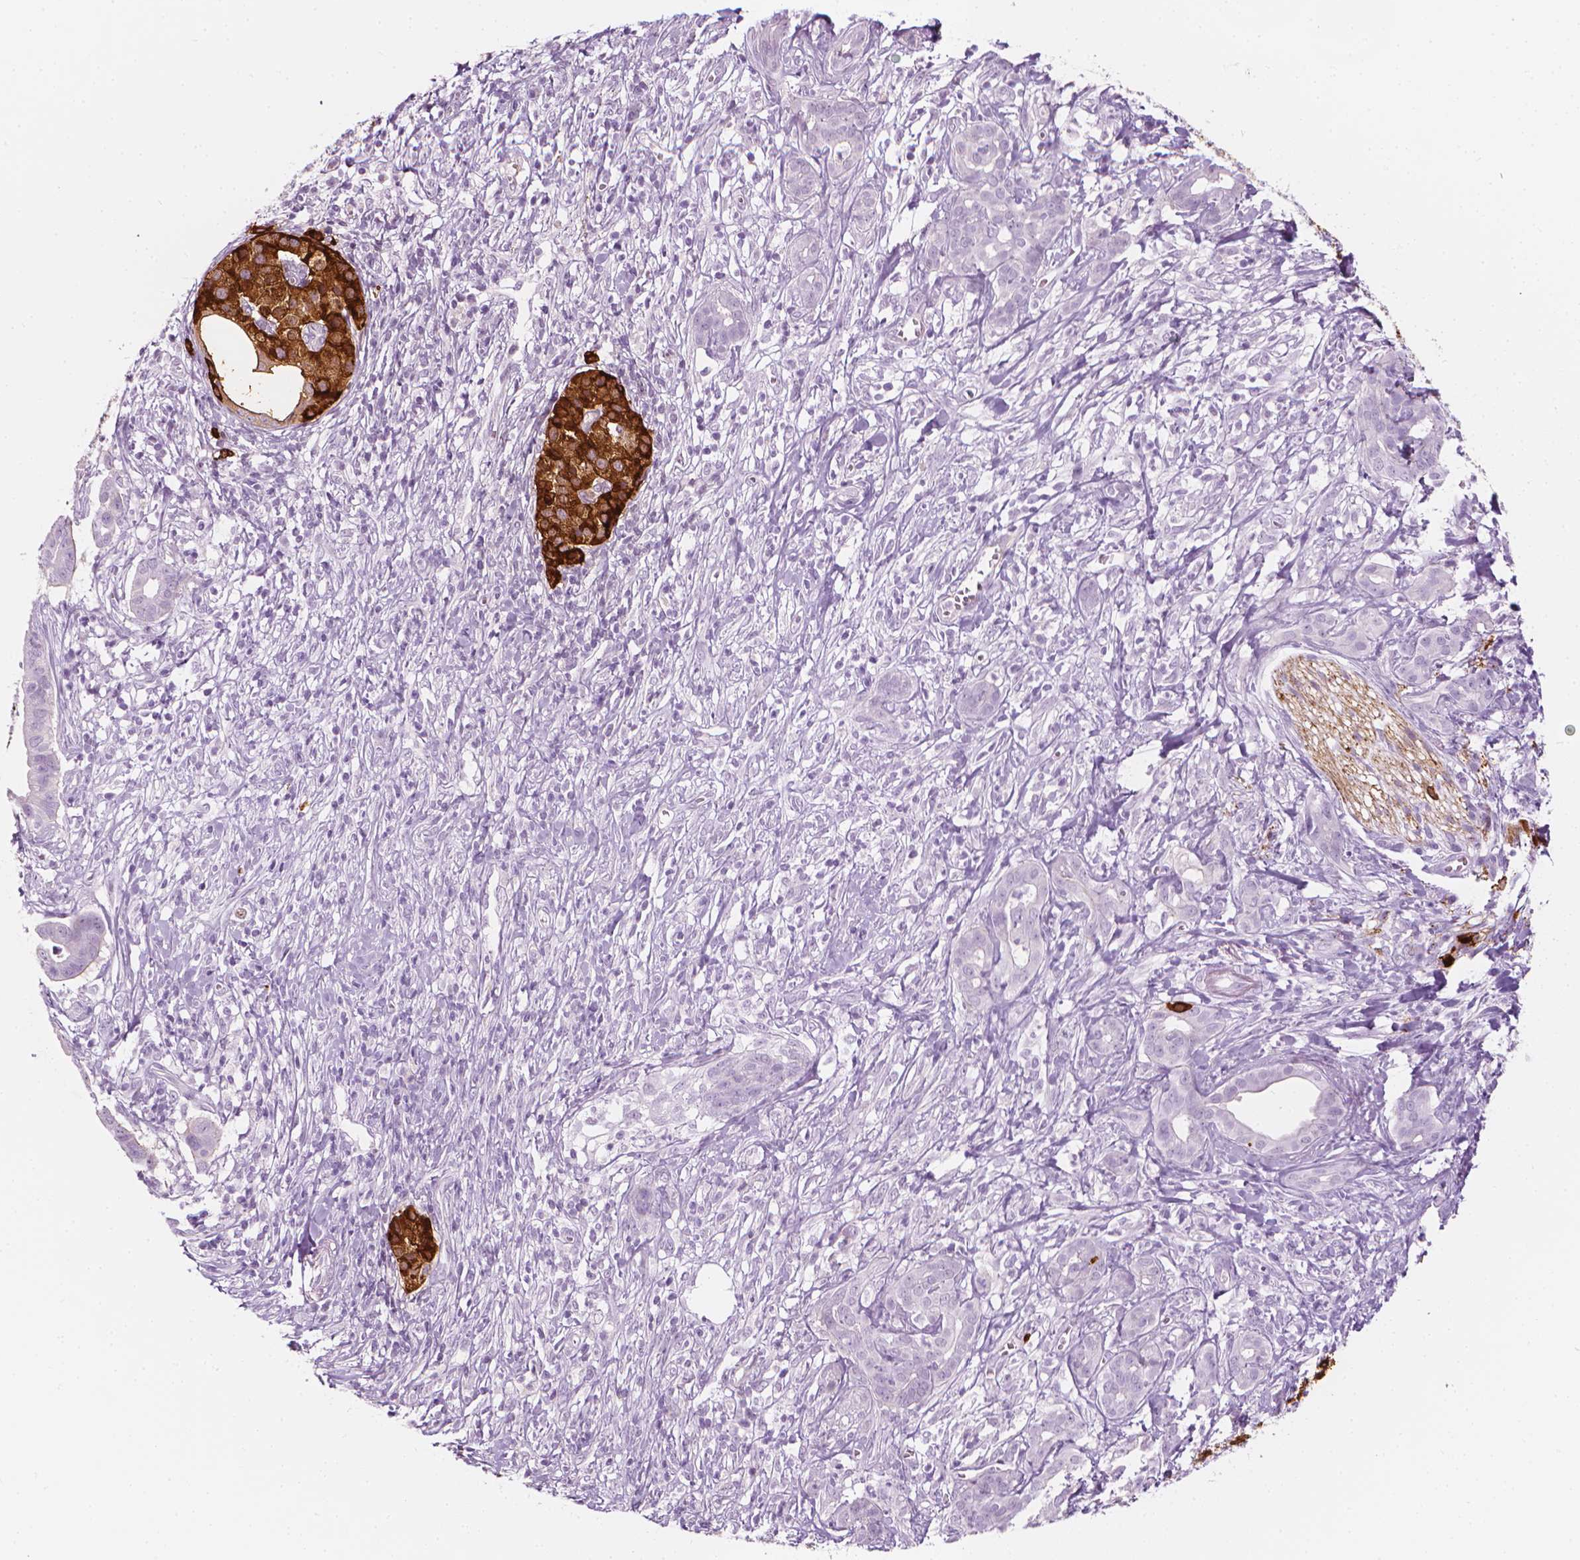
{"staining": {"intensity": "negative", "quantity": "none", "location": "none"}, "tissue": "pancreatic cancer", "cell_type": "Tumor cells", "image_type": "cancer", "snomed": [{"axis": "morphology", "description": "Adenocarcinoma, NOS"}, {"axis": "topography", "description": "Pancreas"}], "caption": "This is an immunohistochemistry (IHC) micrograph of human pancreatic cancer (adenocarcinoma). There is no expression in tumor cells.", "gene": "SCG3", "patient": {"sex": "male", "age": 61}}